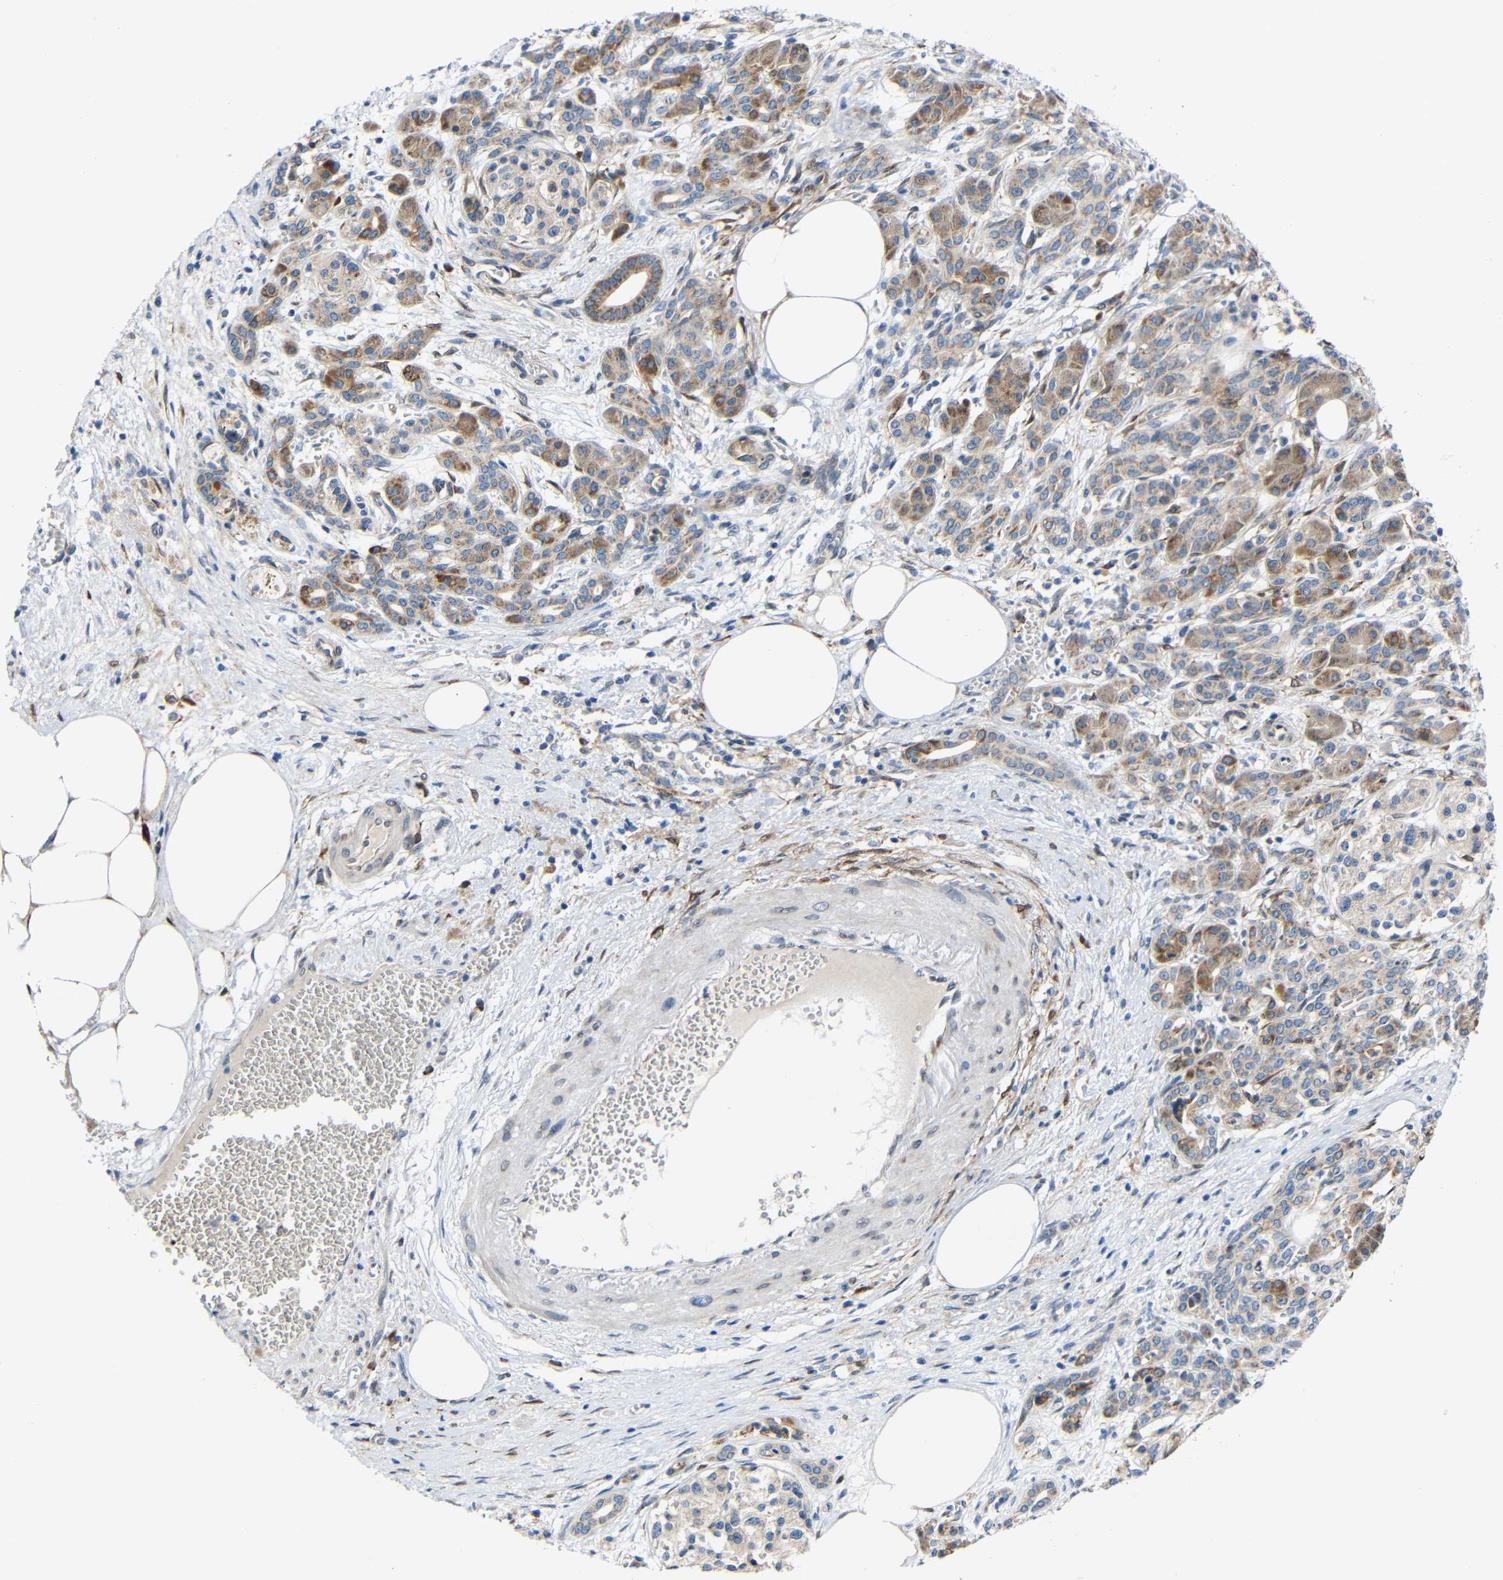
{"staining": {"intensity": "weak", "quantity": "25%-75%", "location": "cytoplasmic/membranous"}, "tissue": "pancreatic cancer", "cell_type": "Tumor cells", "image_type": "cancer", "snomed": [{"axis": "morphology", "description": "Adenocarcinoma, NOS"}, {"axis": "topography", "description": "Pancreas"}], "caption": "Pancreatic cancer (adenocarcinoma) was stained to show a protein in brown. There is low levels of weak cytoplasmic/membranous staining in about 25%-75% of tumor cells. The protein of interest is shown in brown color, while the nuclei are stained blue.", "gene": "TMEM25", "patient": {"sex": "female", "age": 70}}